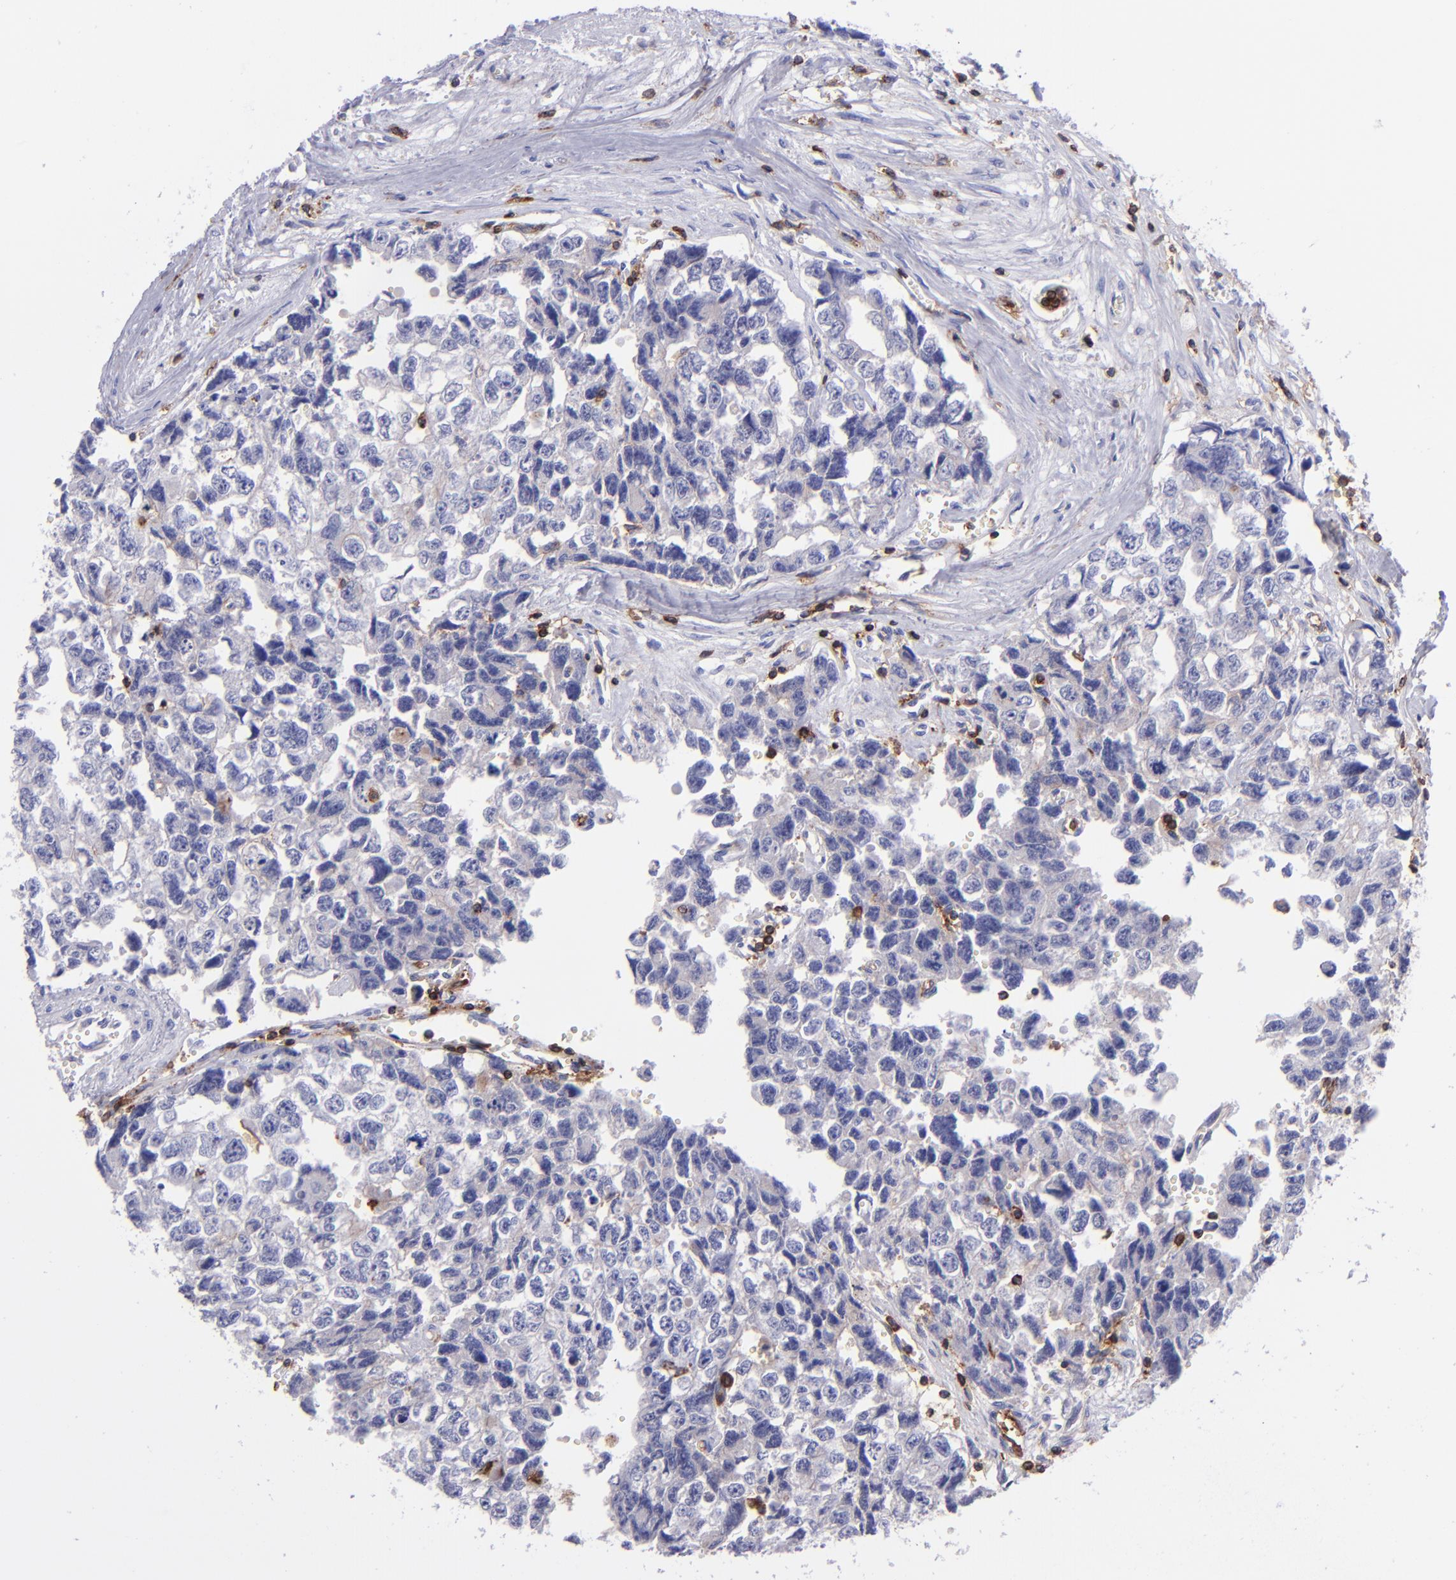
{"staining": {"intensity": "negative", "quantity": "none", "location": "none"}, "tissue": "testis cancer", "cell_type": "Tumor cells", "image_type": "cancer", "snomed": [{"axis": "morphology", "description": "Carcinoma, Embryonal, NOS"}, {"axis": "topography", "description": "Testis"}], "caption": "Tumor cells are negative for protein expression in human testis cancer (embryonal carcinoma). (DAB immunohistochemistry, high magnification).", "gene": "ICAM3", "patient": {"sex": "male", "age": 31}}